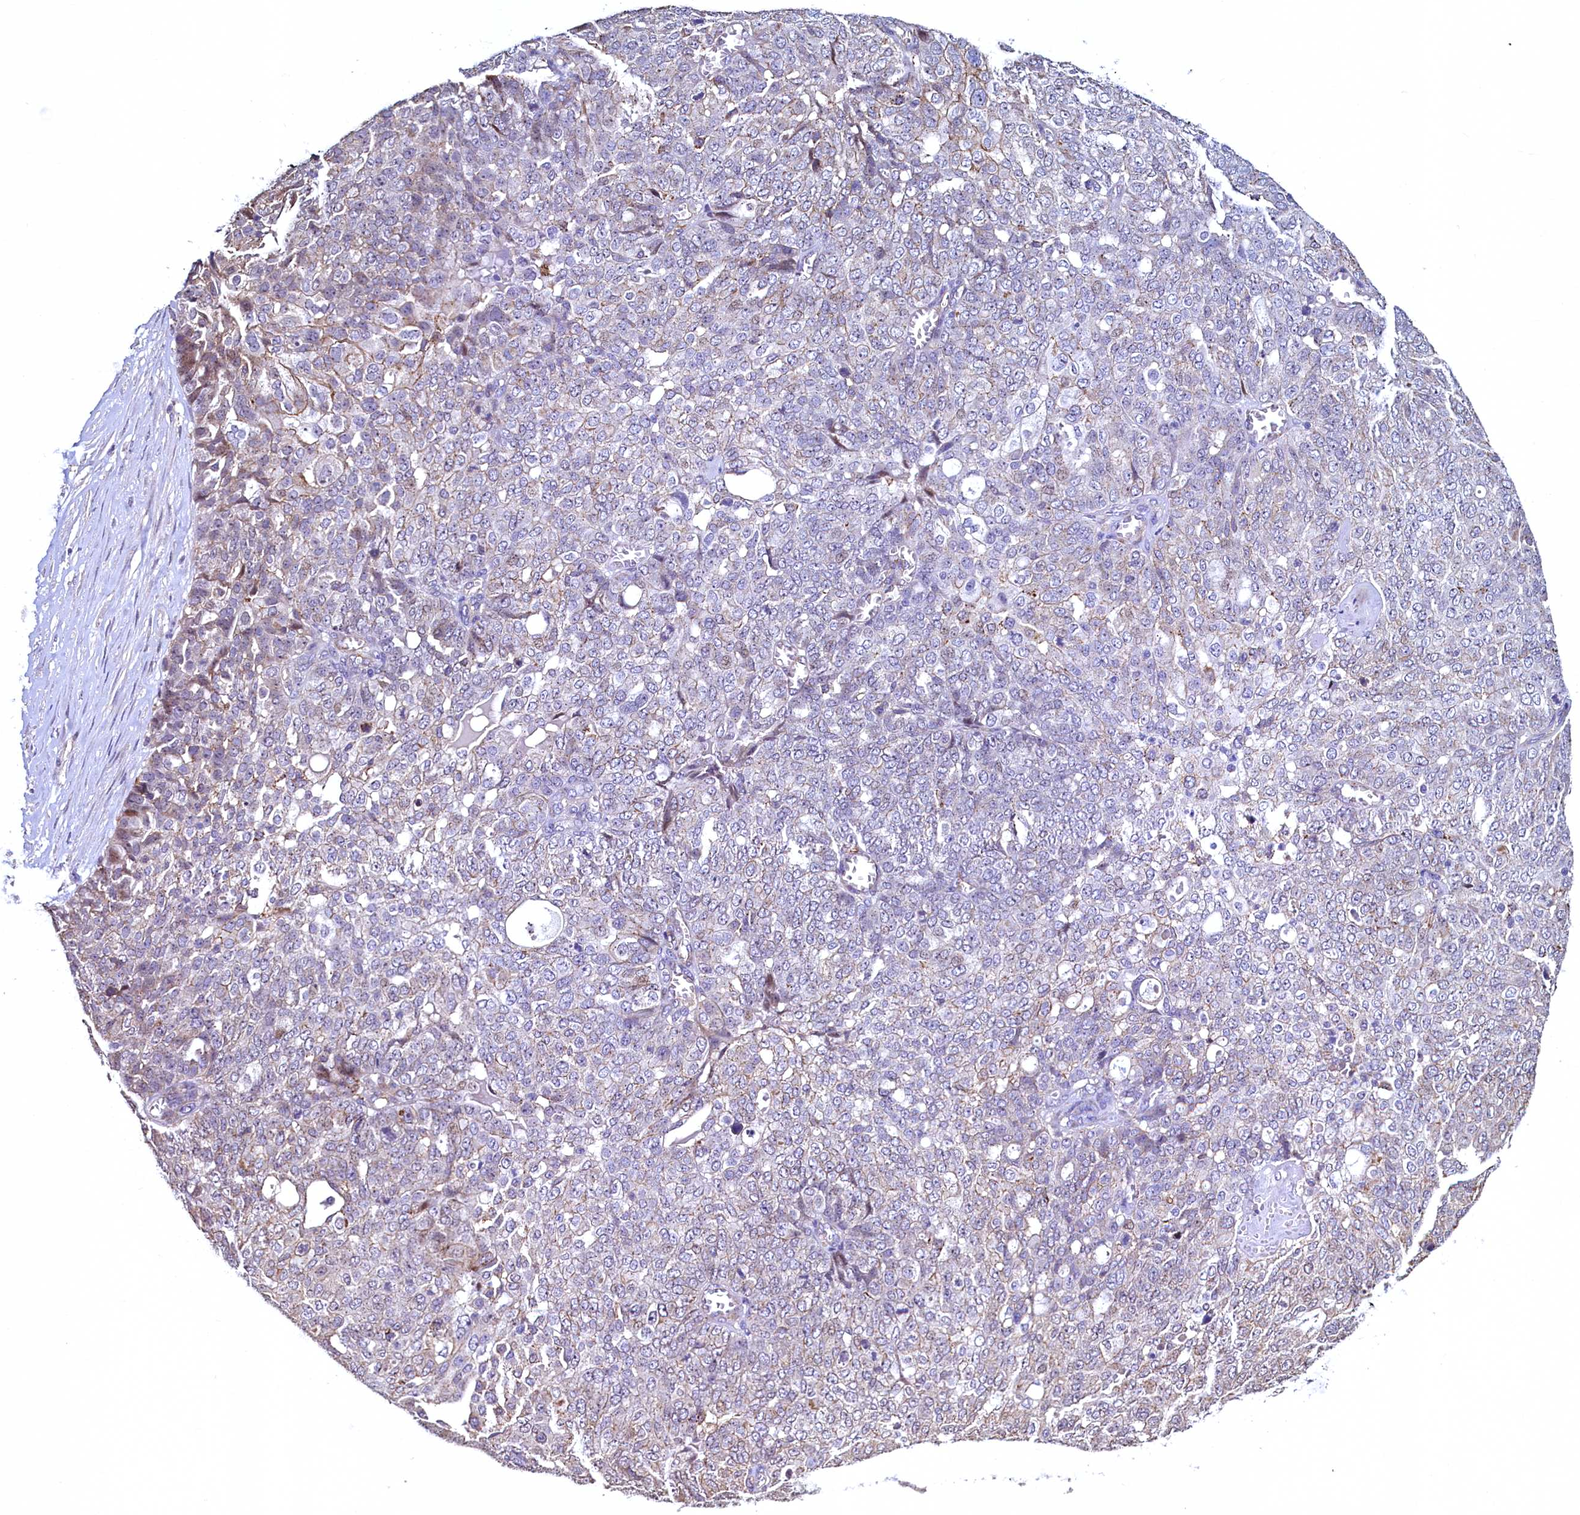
{"staining": {"intensity": "weak", "quantity": "<25%", "location": "cytoplasmic/membranous"}, "tissue": "ovarian cancer", "cell_type": "Tumor cells", "image_type": "cancer", "snomed": [{"axis": "morphology", "description": "Cystadenocarcinoma, serous, NOS"}, {"axis": "topography", "description": "Soft tissue"}, {"axis": "topography", "description": "Ovary"}], "caption": "High magnification brightfield microscopy of serous cystadenocarcinoma (ovarian) stained with DAB (brown) and counterstained with hematoxylin (blue): tumor cells show no significant positivity.", "gene": "PALM", "patient": {"sex": "female", "age": 57}}